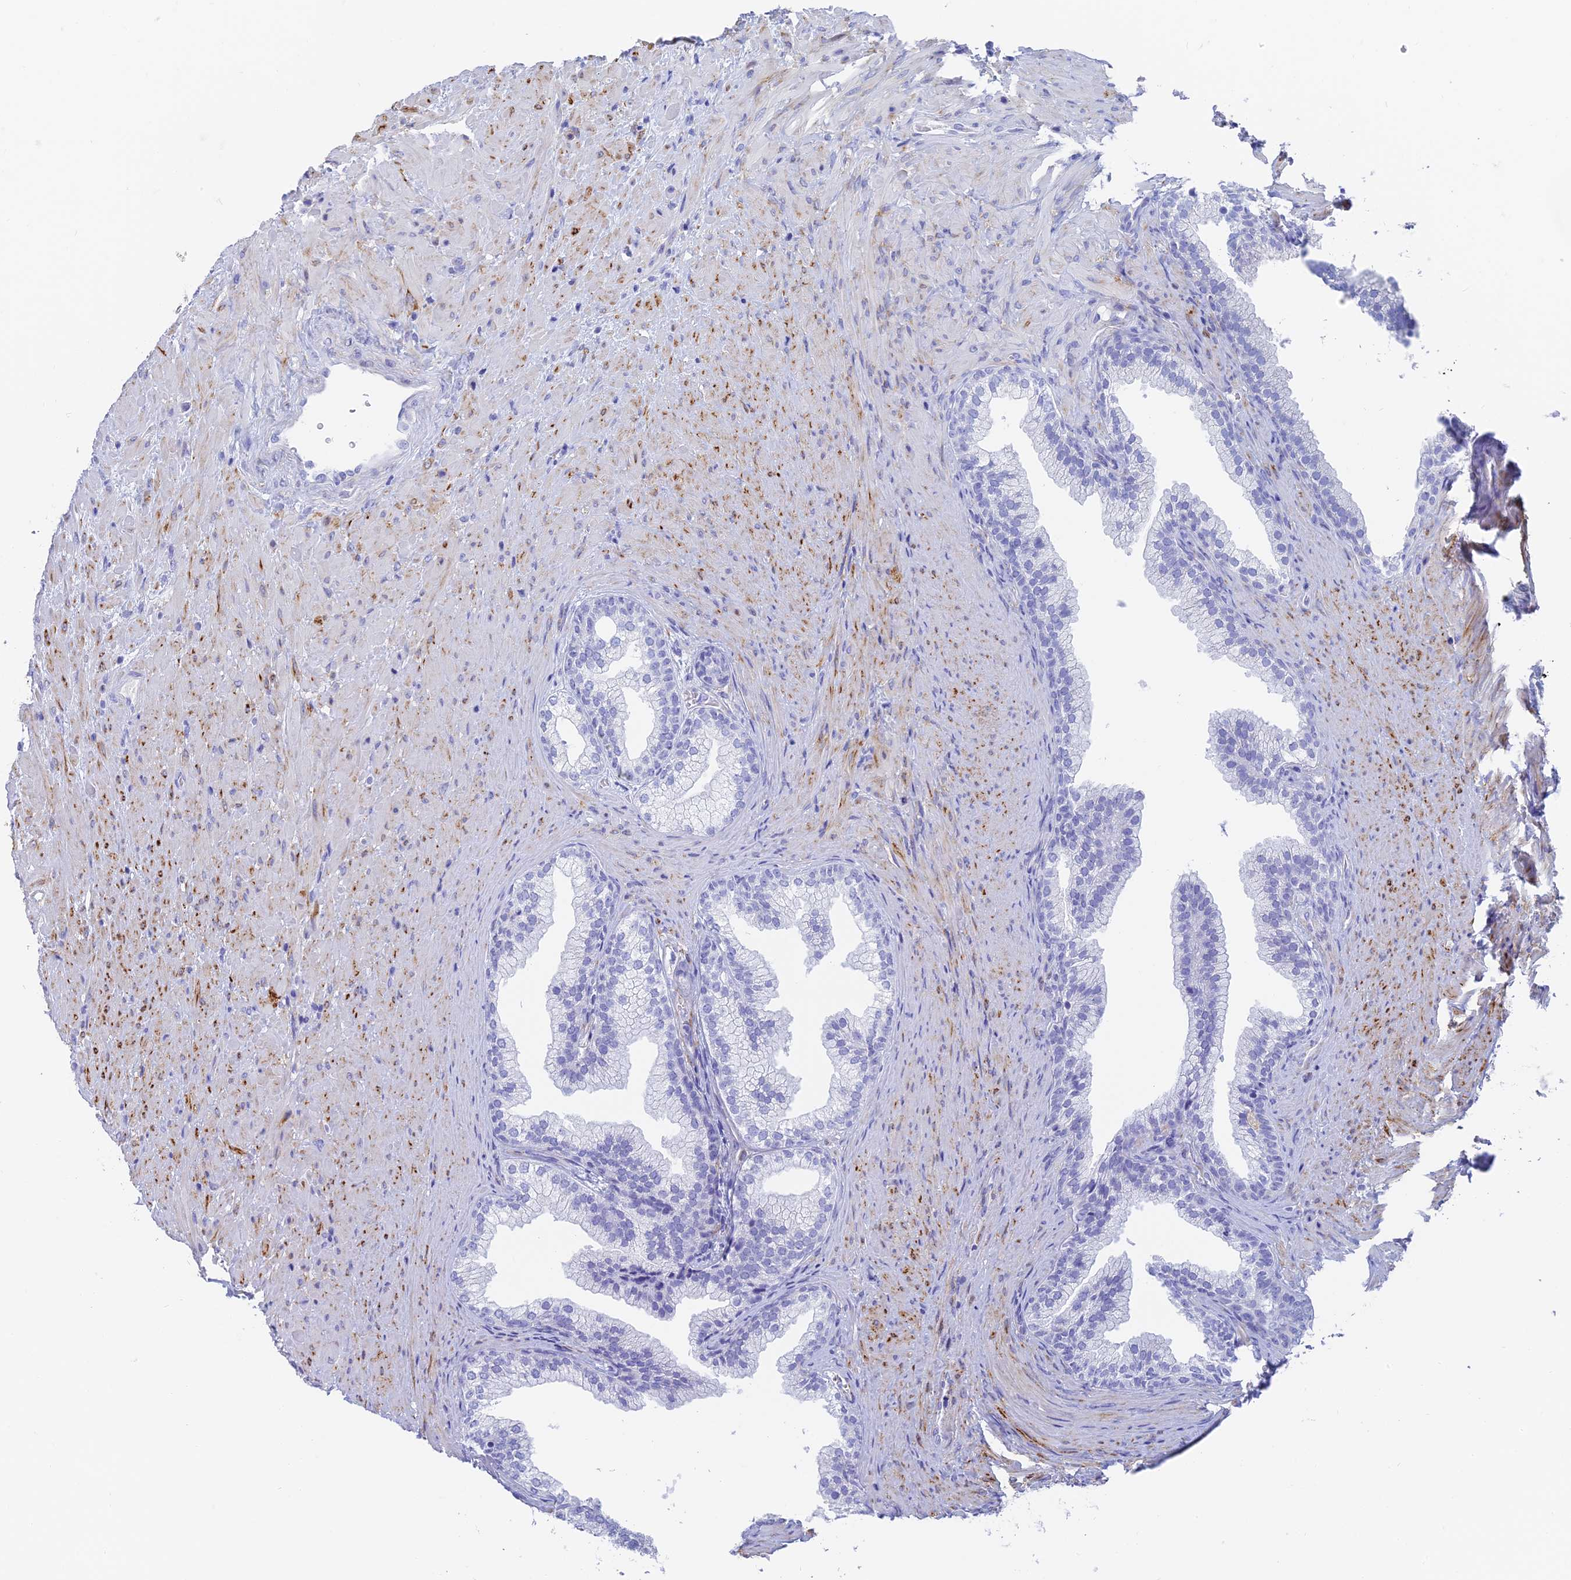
{"staining": {"intensity": "negative", "quantity": "none", "location": "none"}, "tissue": "prostate", "cell_type": "Glandular cells", "image_type": "normal", "snomed": [{"axis": "morphology", "description": "Normal tissue, NOS"}, {"axis": "topography", "description": "Prostate"}], "caption": "IHC of benign prostate shows no staining in glandular cells.", "gene": "SLC36A2", "patient": {"sex": "male", "age": 76}}